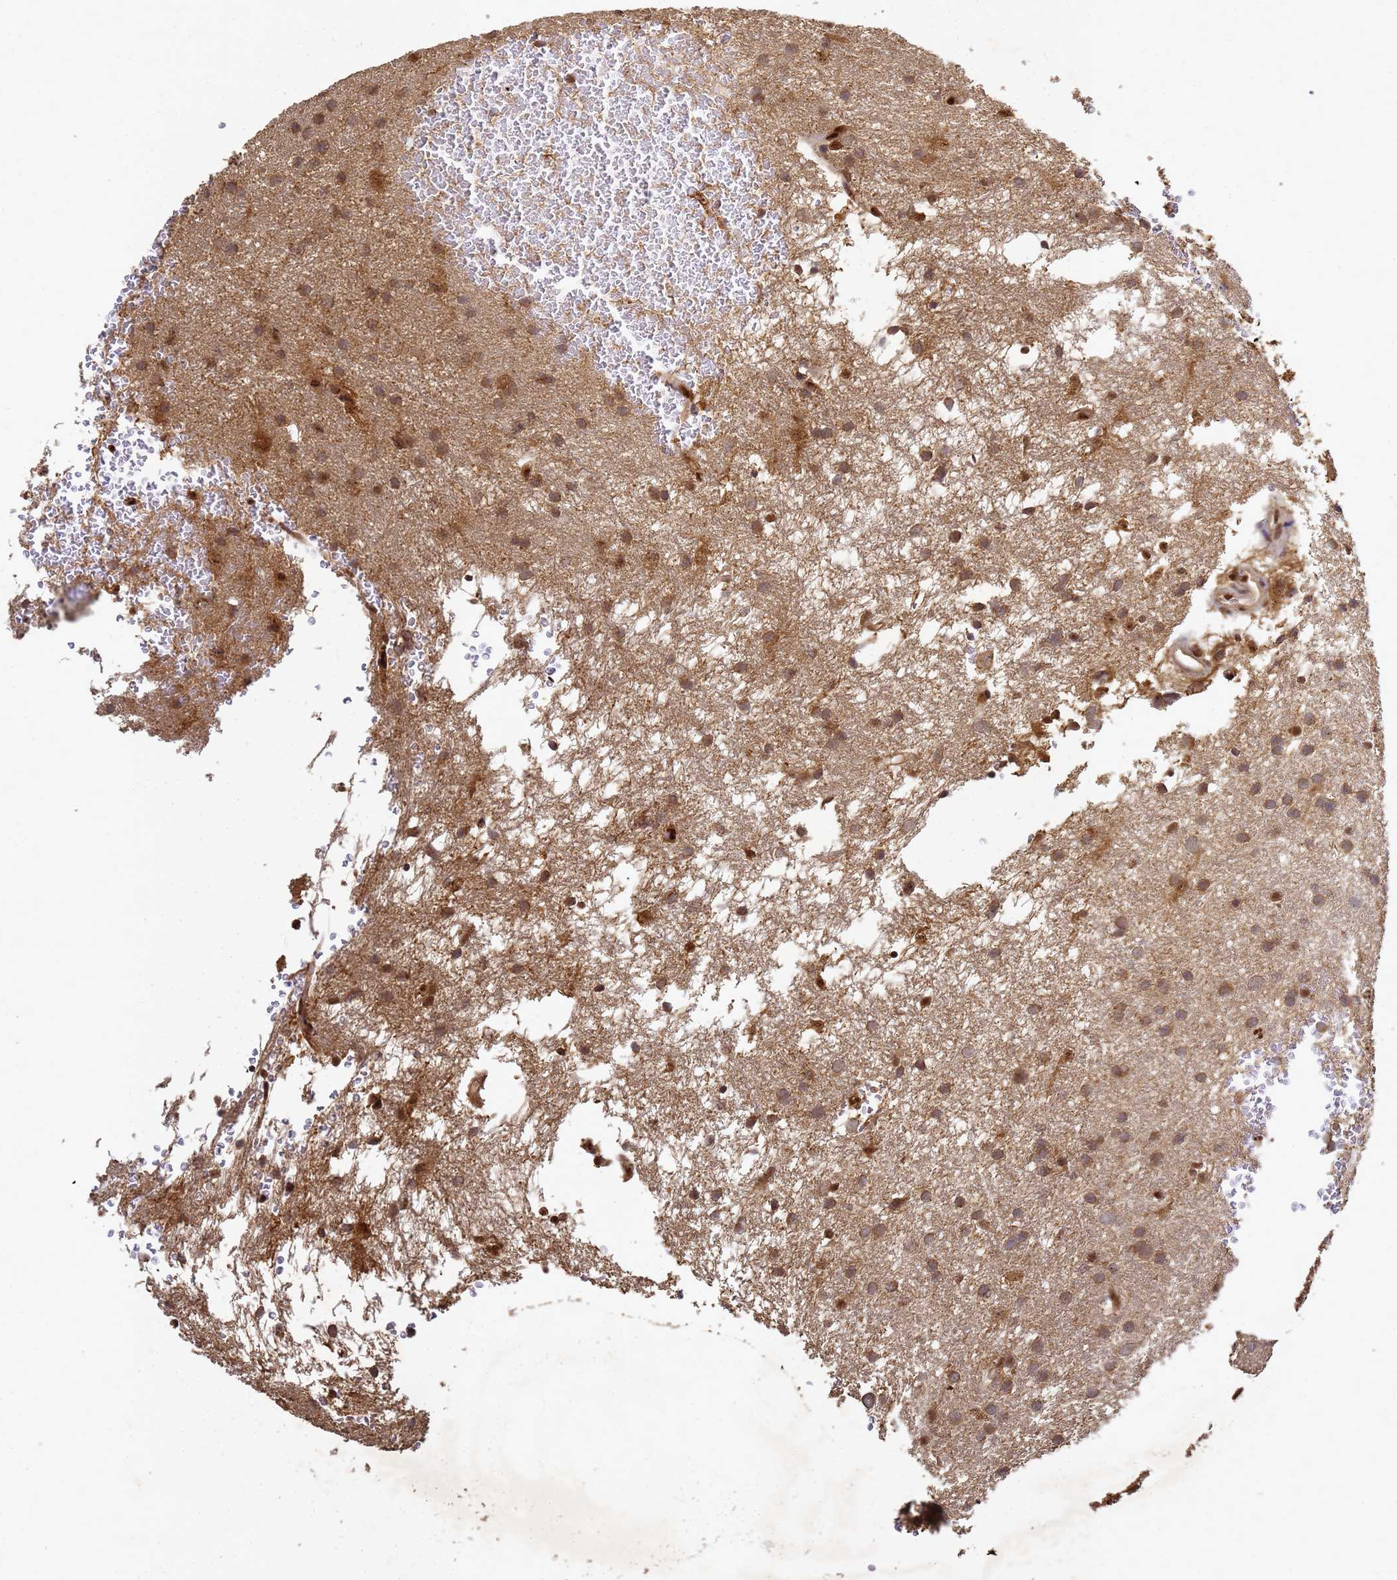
{"staining": {"intensity": "moderate", "quantity": ">75%", "location": "cytoplasmic/membranous"}, "tissue": "glioma", "cell_type": "Tumor cells", "image_type": "cancer", "snomed": [{"axis": "morphology", "description": "Glioma, malignant, High grade"}, {"axis": "topography", "description": "Cerebral cortex"}], "caption": "IHC histopathology image of human glioma stained for a protein (brown), which shows medium levels of moderate cytoplasmic/membranous expression in approximately >75% of tumor cells.", "gene": "SECISBP2", "patient": {"sex": "female", "age": 36}}